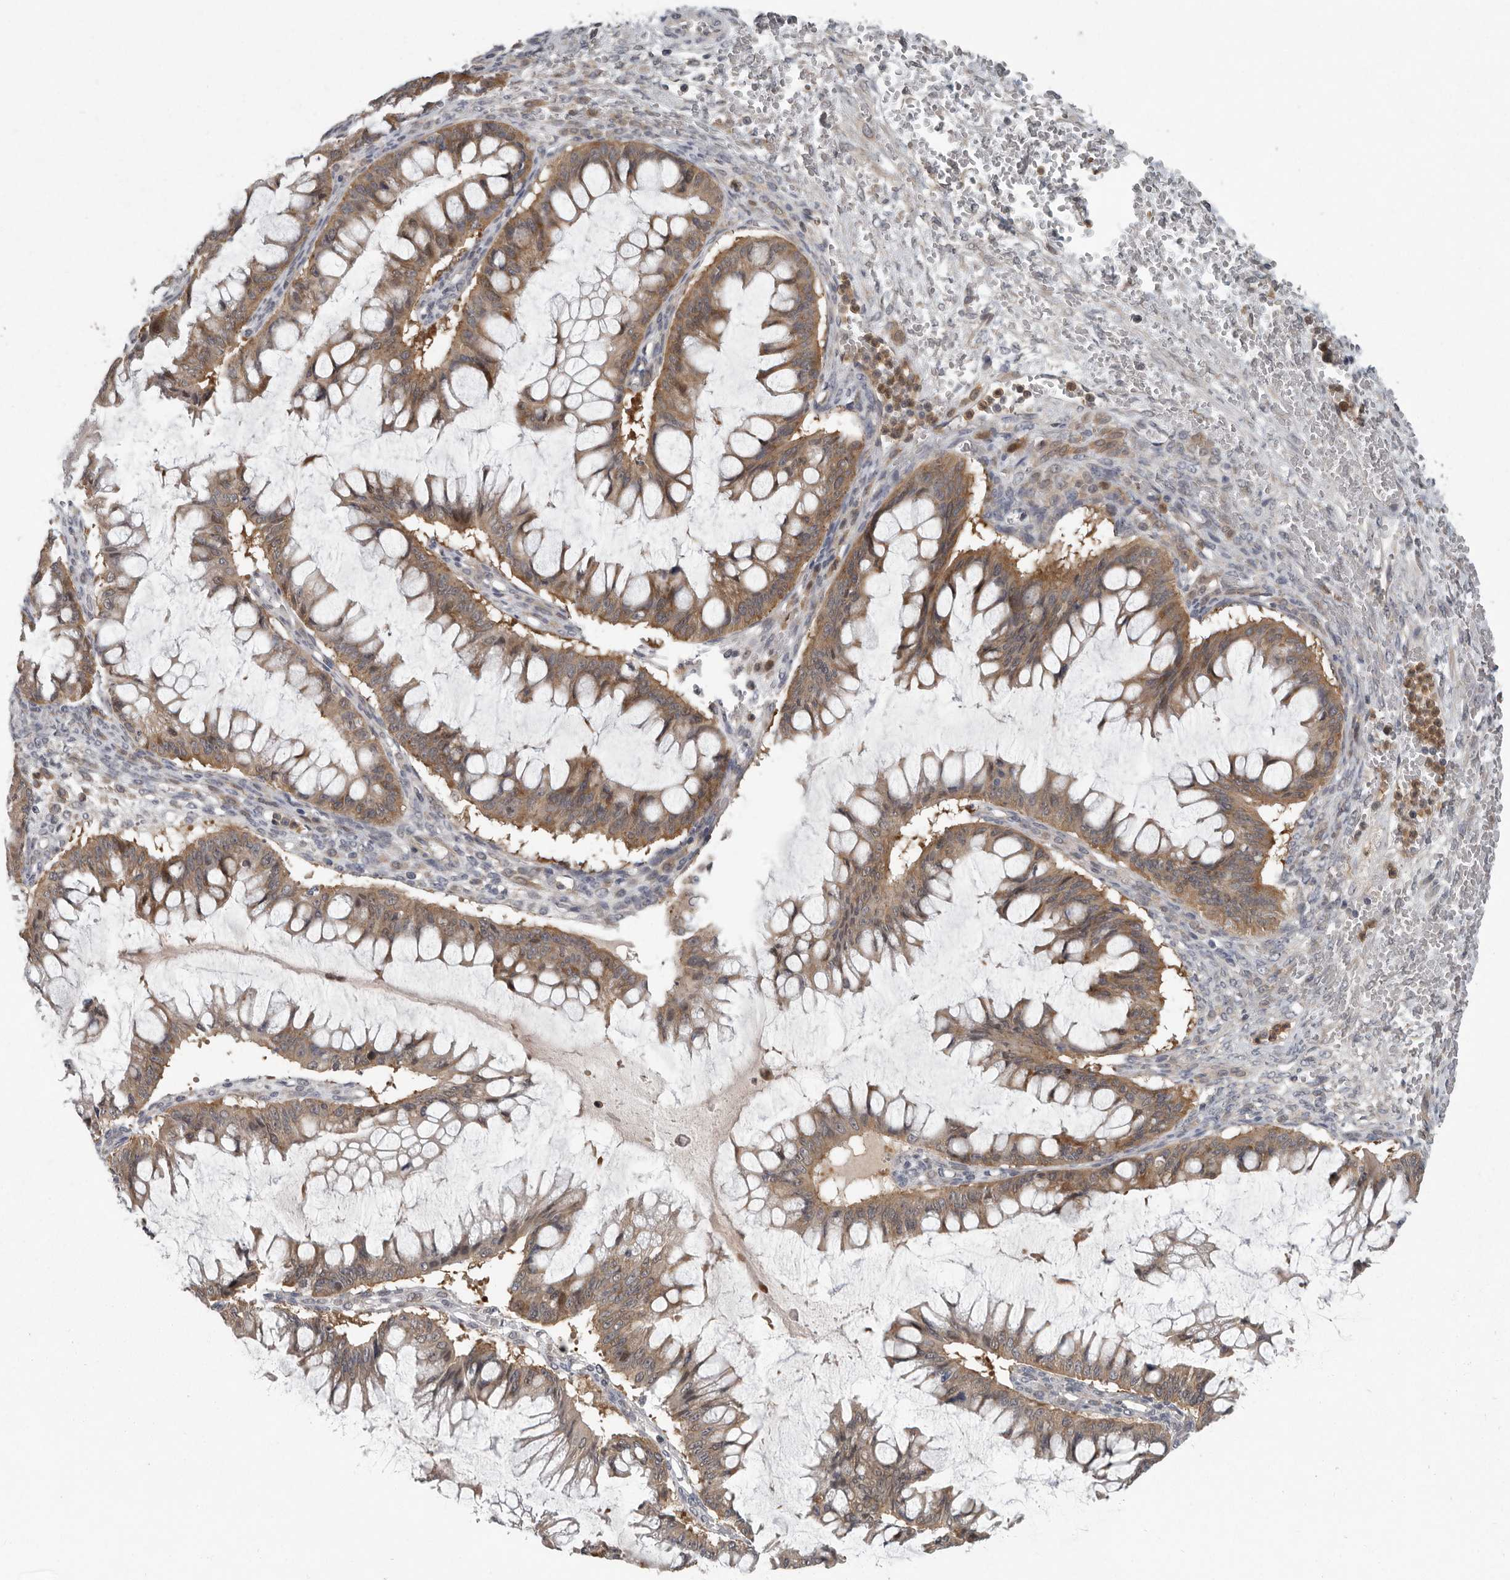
{"staining": {"intensity": "moderate", "quantity": ">75%", "location": "cytoplasmic/membranous"}, "tissue": "ovarian cancer", "cell_type": "Tumor cells", "image_type": "cancer", "snomed": [{"axis": "morphology", "description": "Cystadenocarcinoma, mucinous, NOS"}, {"axis": "topography", "description": "Ovary"}], "caption": "Immunohistochemical staining of human ovarian cancer (mucinous cystadenocarcinoma) reveals medium levels of moderate cytoplasmic/membranous positivity in about >75% of tumor cells.", "gene": "RALGPS2", "patient": {"sex": "female", "age": 73}}